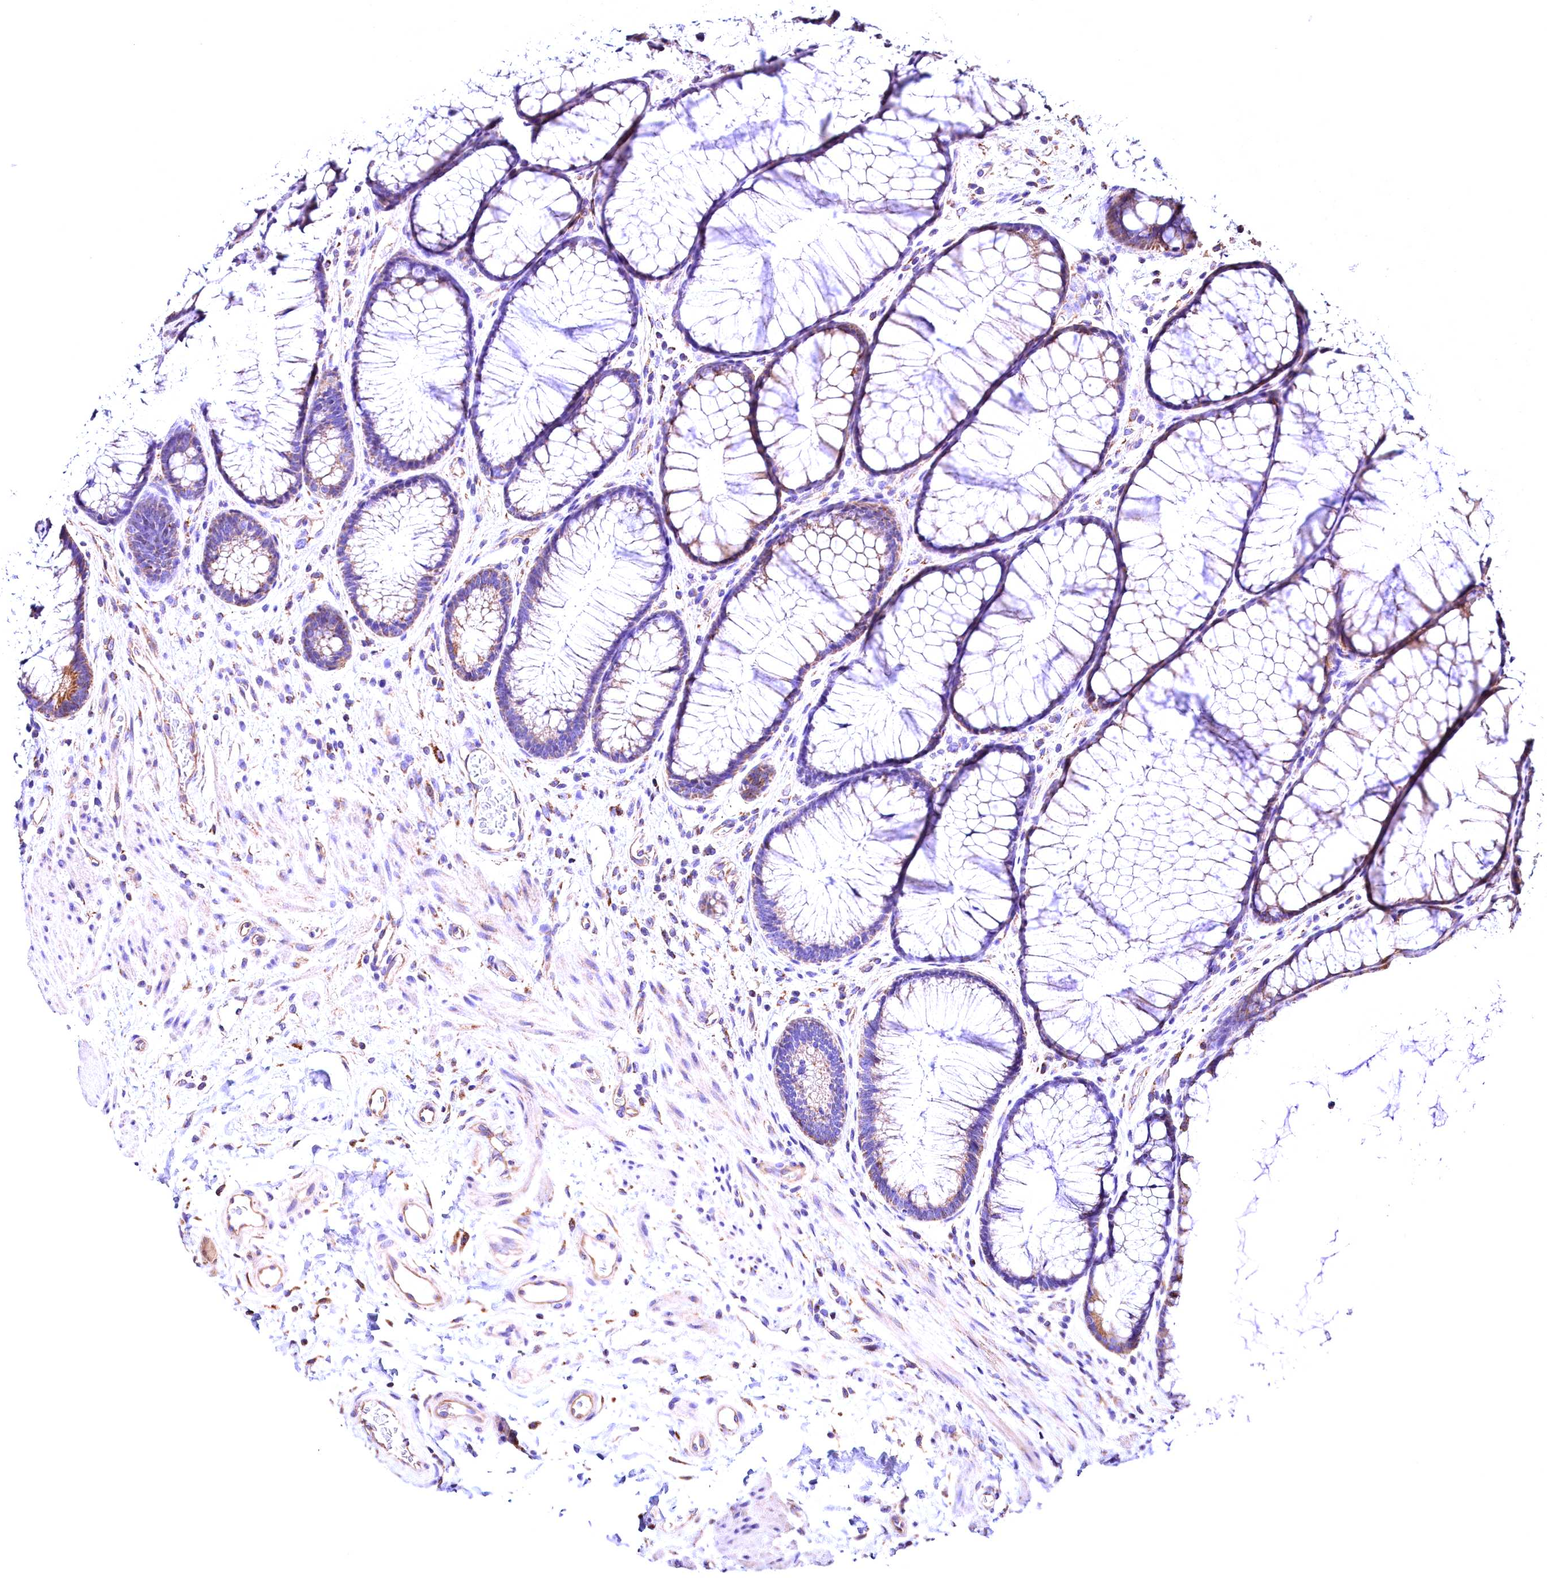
{"staining": {"intensity": "moderate", "quantity": ">75%", "location": "cytoplasmic/membranous"}, "tissue": "colon", "cell_type": "Endothelial cells", "image_type": "normal", "snomed": [{"axis": "morphology", "description": "Normal tissue, NOS"}, {"axis": "topography", "description": "Colon"}], "caption": "The micrograph demonstrates immunohistochemical staining of unremarkable colon. There is moderate cytoplasmic/membranous staining is present in about >75% of endothelial cells.", "gene": "ACAA2", "patient": {"sex": "female", "age": 82}}